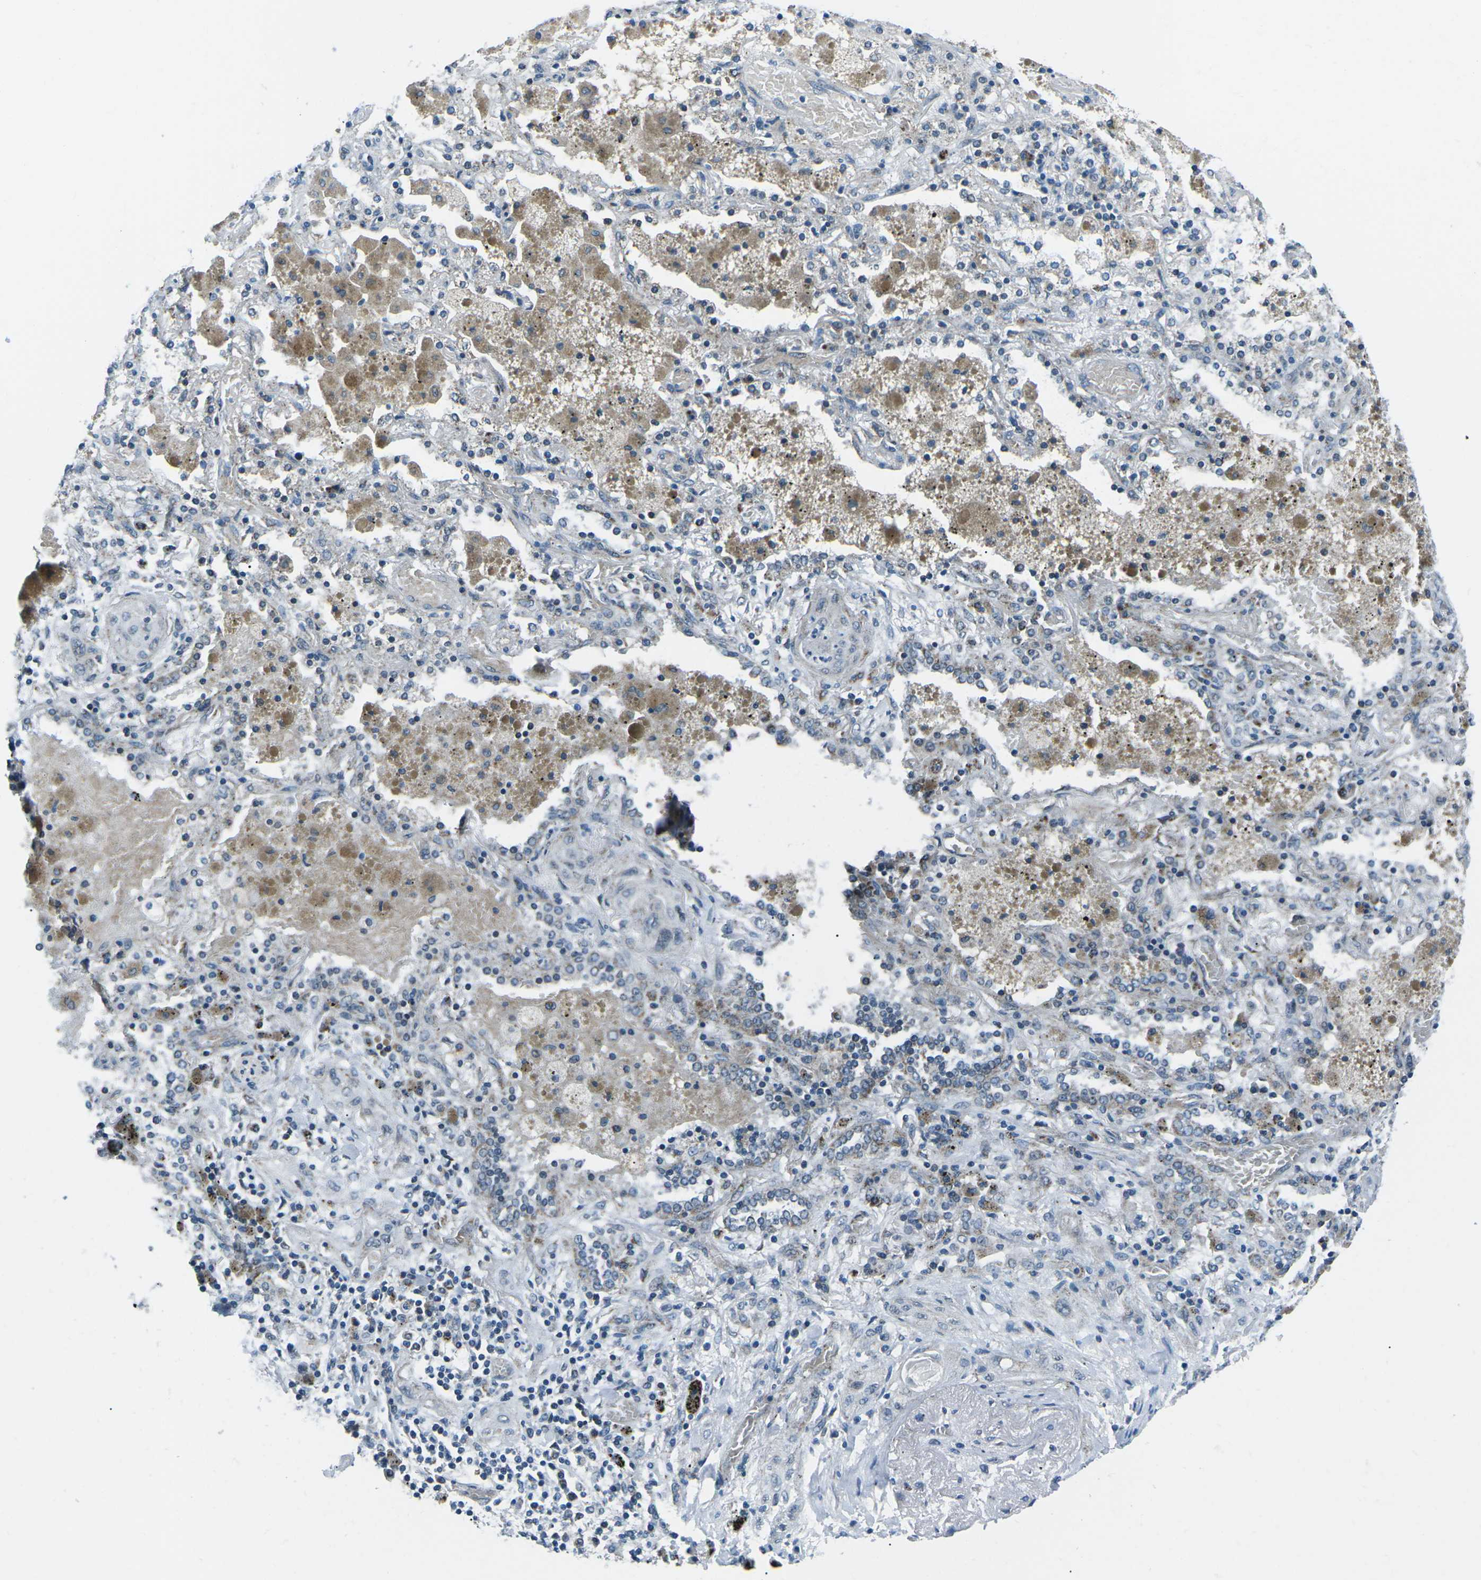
{"staining": {"intensity": "negative", "quantity": "none", "location": "none"}, "tissue": "lung cancer", "cell_type": "Tumor cells", "image_type": "cancer", "snomed": [{"axis": "morphology", "description": "Squamous cell carcinoma, NOS"}, {"axis": "topography", "description": "Lung"}], "caption": "Tumor cells are negative for protein expression in human lung cancer (squamous cell carcinoma).", "gene": "RFESD", "patient": {"sex": "female", "age": 47}}